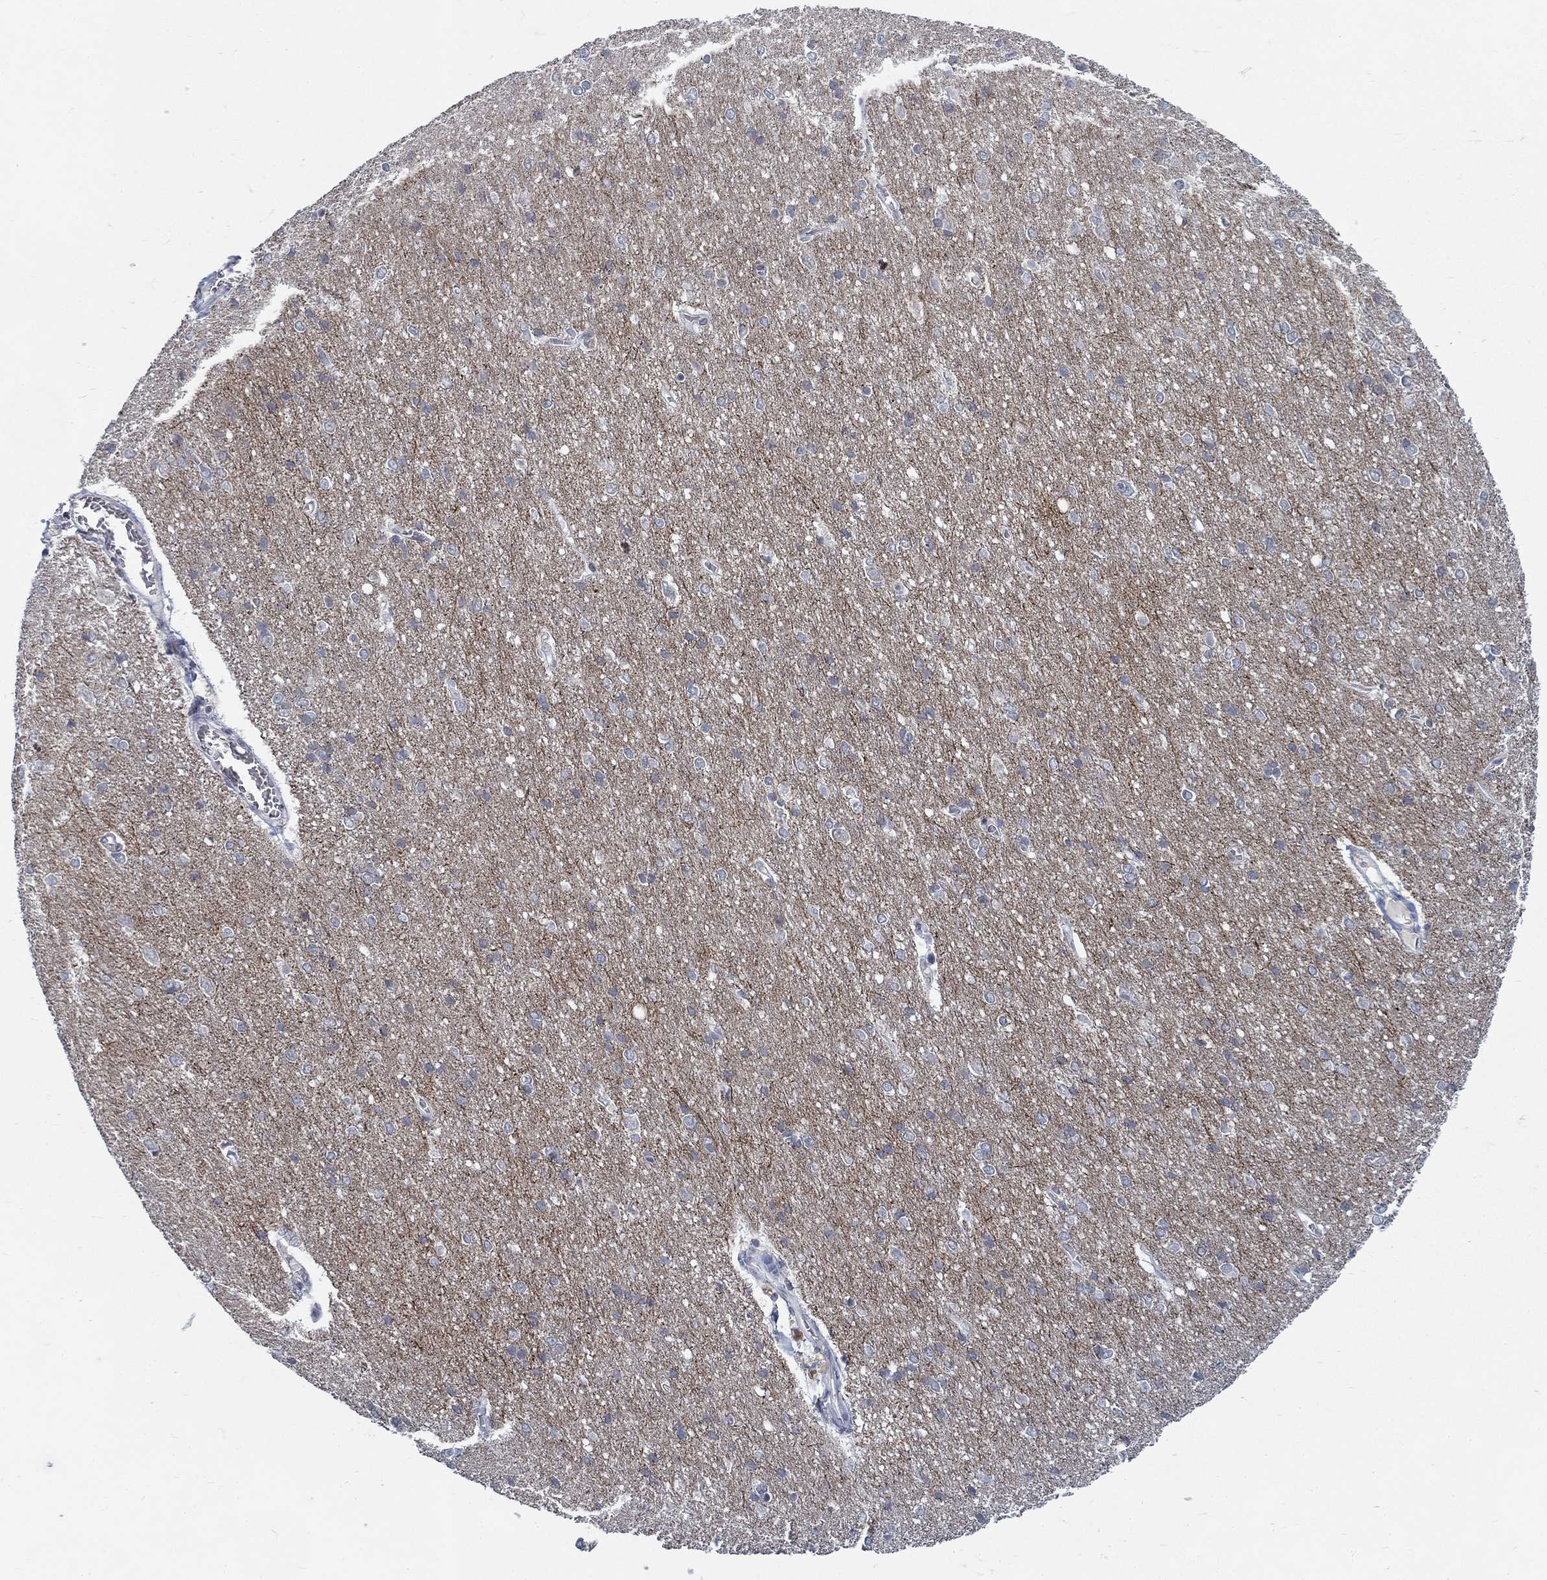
{"staining": {"intensity": "negative", "quantity": "none", "location": "none"}, "tissue": "cerebral cortex", "cell_type": "Endothelial cells", "image_type": "normal", "snomed": [{"axis": "morphology", "description": "Normal tissue, NOS"}, {"axis": "topography", "description": "Cerebral cortex"}], "caption": "Protein analysis of benign cerebral cortex displays no significant staining in endothelial cells.", "gene": "ATP1A3", "patient": {"sex": "male", "age": 37}}